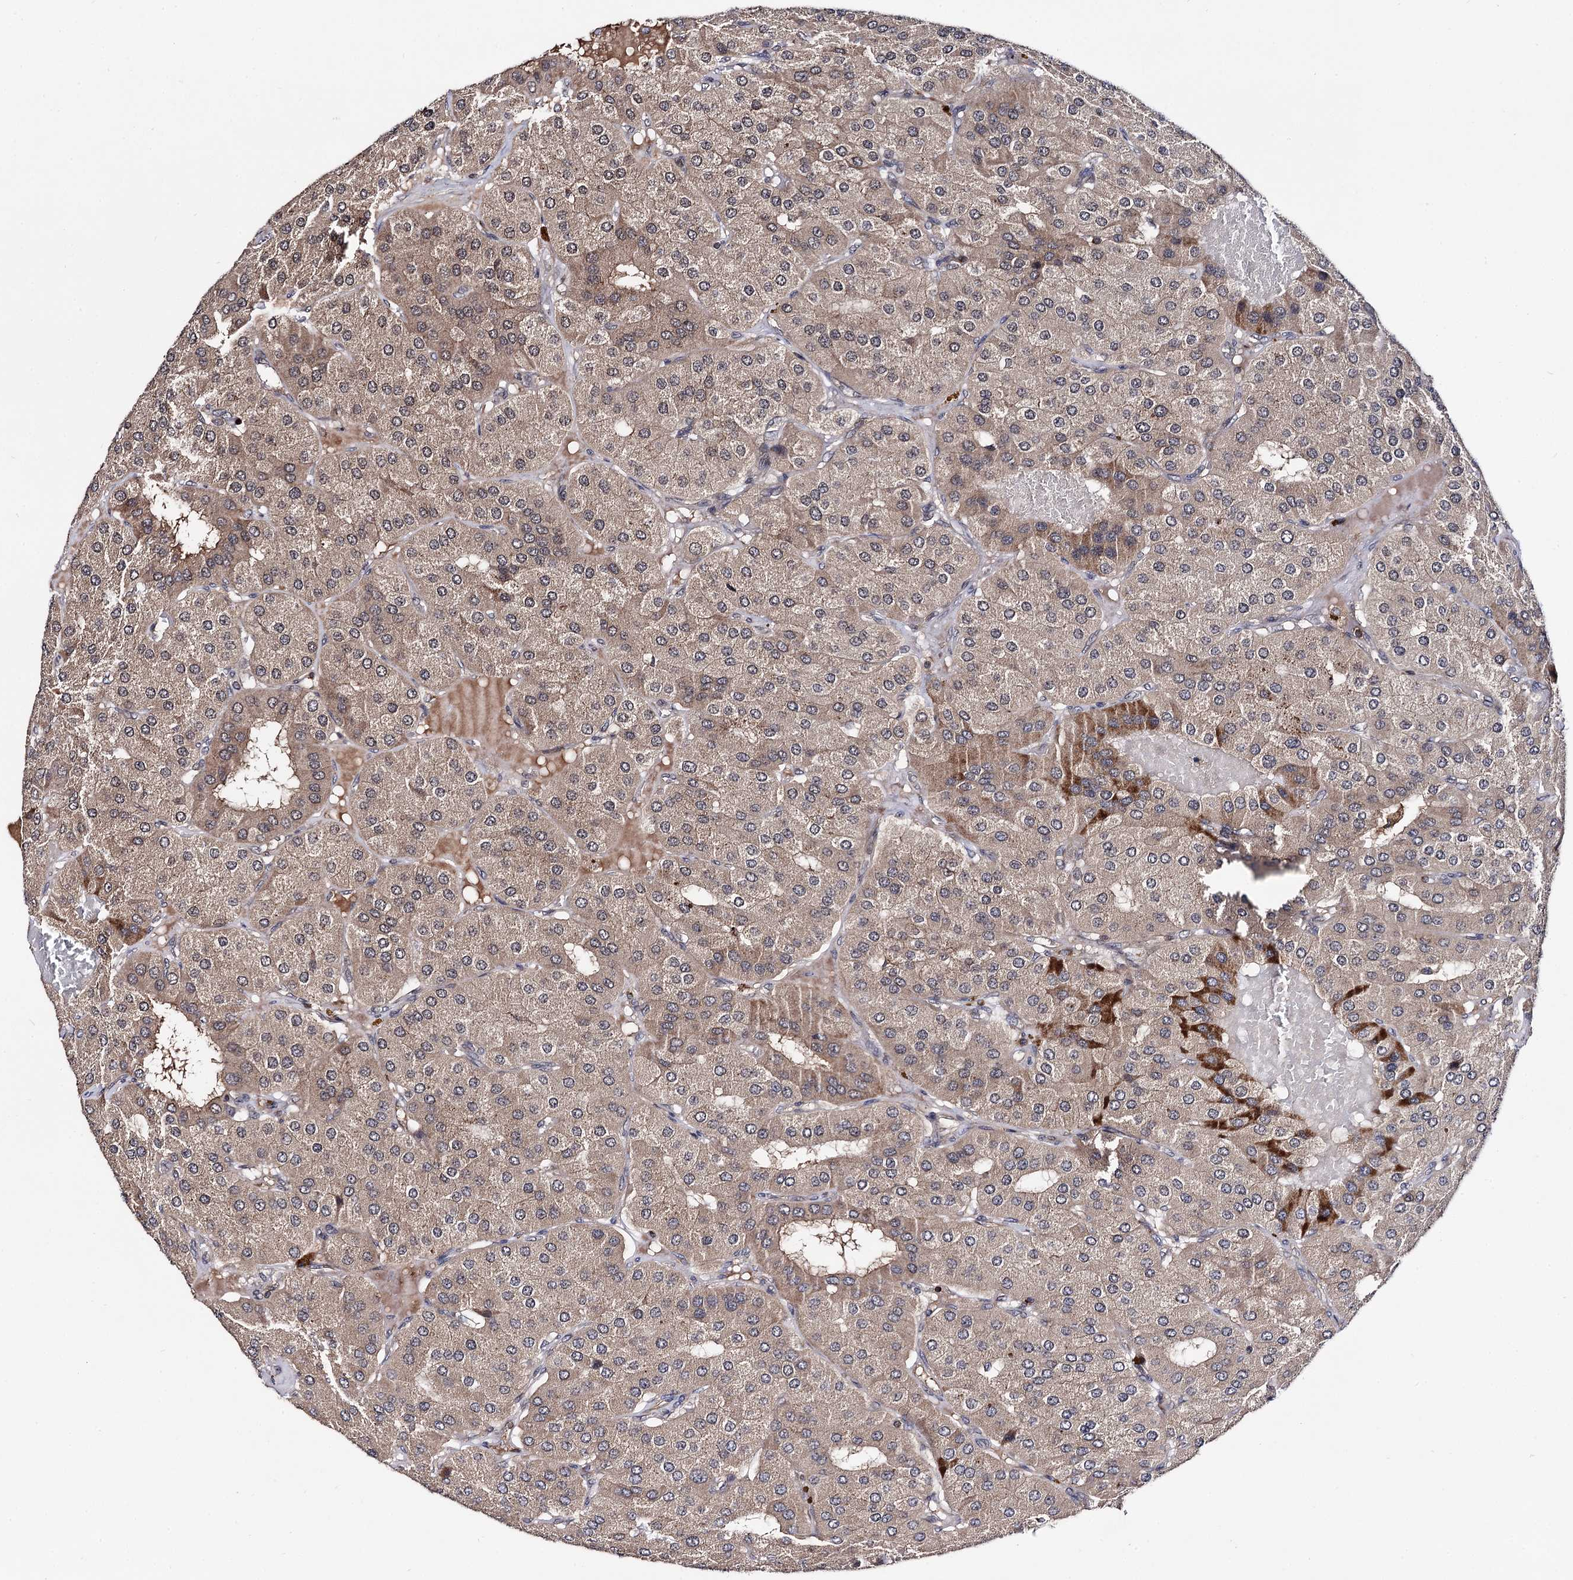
{"staining": {"intensity": "weak", "quantity": ">75%", "location": "cytoplasmic/membranous"}, "tissue": "parathyroid gland", "cell_type": "Glandular cells", "image_type": "normal", "snomed": [{"axis": "morphology", "description": "Normal tissue, NOS"}, {"axis": "morphology", "description": "Adenoma, NOS"}, {"axis": "topography", "description": "Parathyroid gland"}], "caption": "IHC of unremarkable human parathyroid gland reveals low levels of weak cytoplasmic/membranous staining in about >75% of glandular cells.", "gene": "MICAL2", "patient": {"sex": "female", "age": 86}}